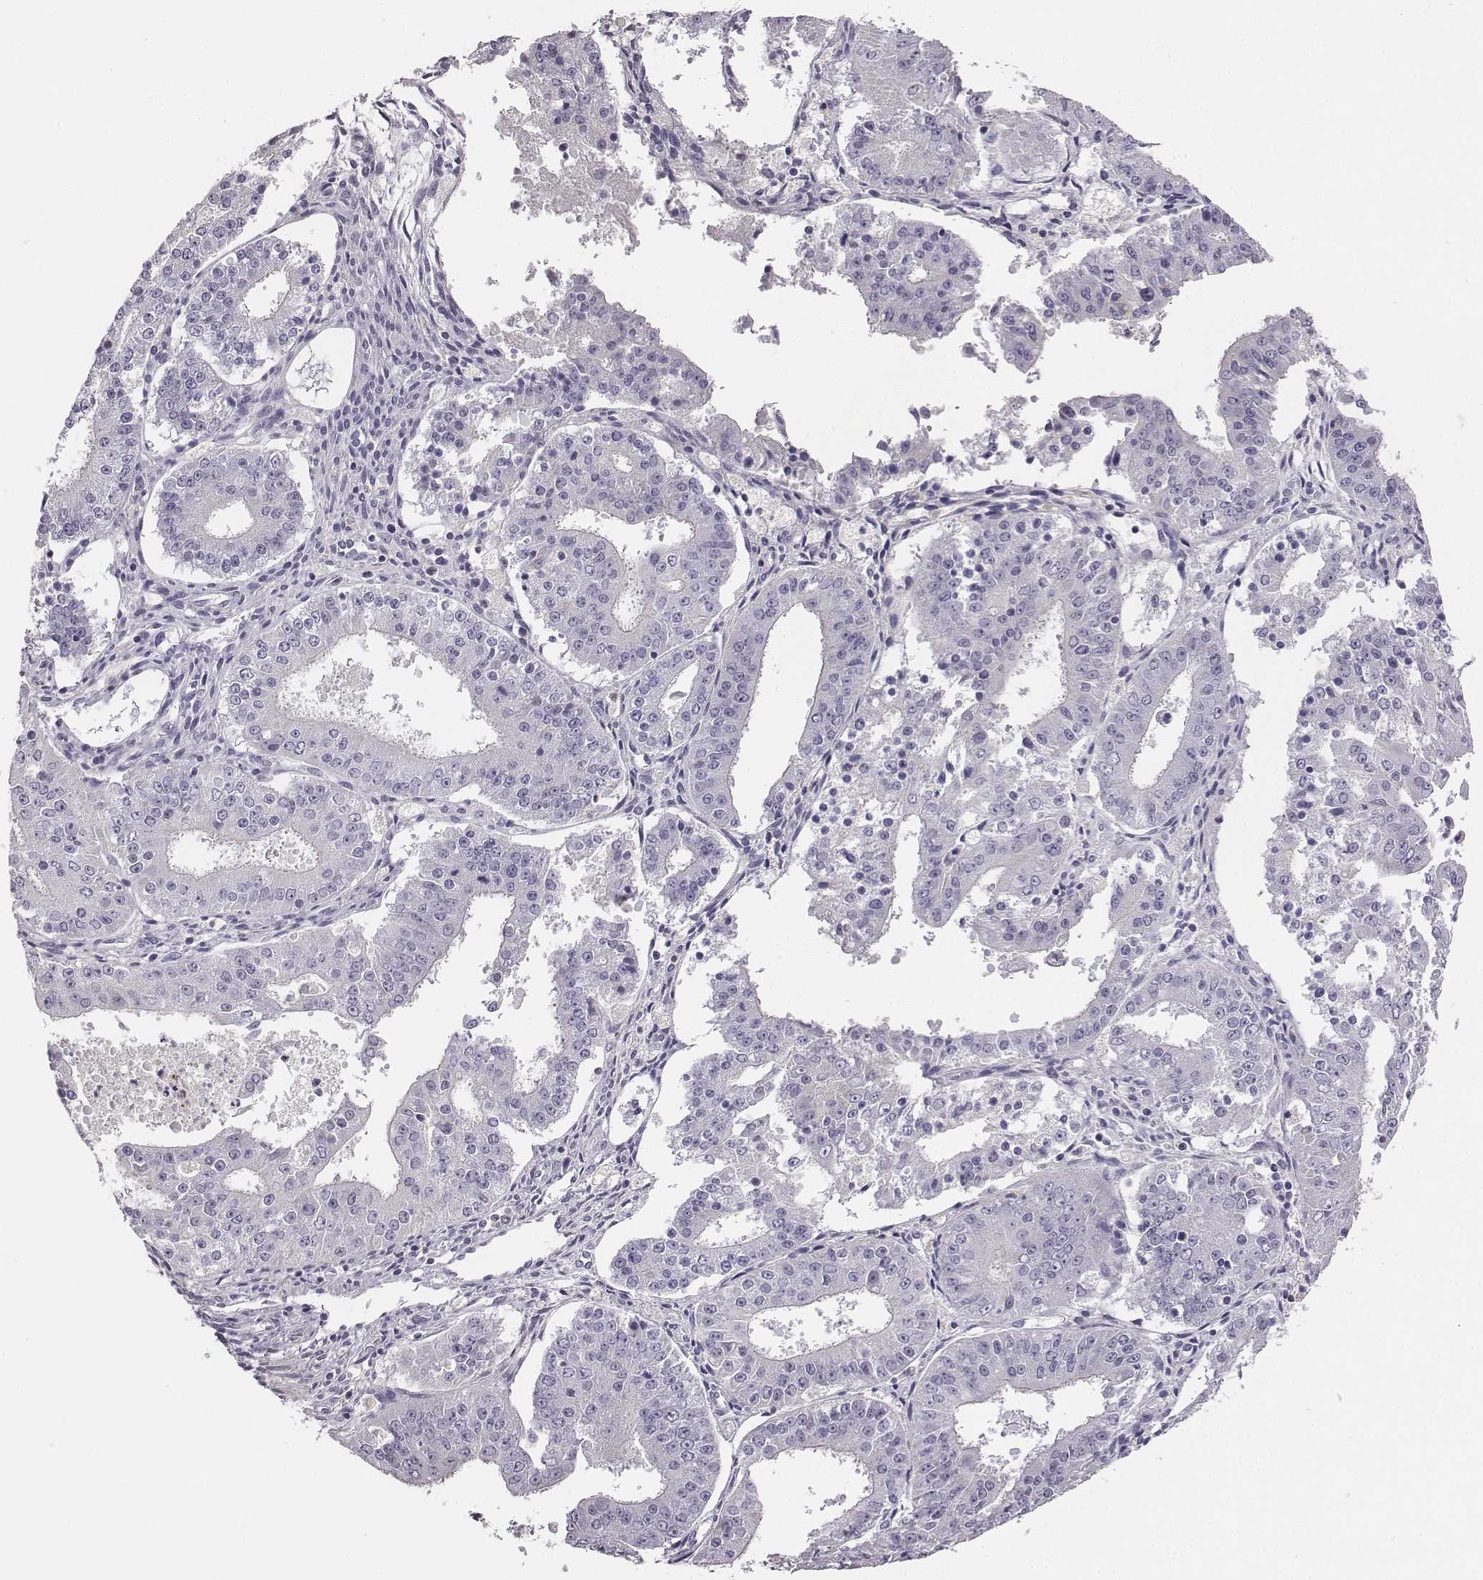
{"staining": {"intensity": "negative", "quantity": "none", "location": "none"}, "tissue": "ovarian cancer", "cell_type": "Tumor cells", "image_type": "cancer", "snomed": [{"axis": "morphology", "description": "Carcinoma, endometroid"}, {"axis": "topography", "description": "Ovary"}], "caption": "A photomicrograph of ovarian endometroid carcinoma stained for a protein exhibits no brown staining in tumor cells.", "gene": "ADAM7", "patient": {"sex": "female", "age": 42}}